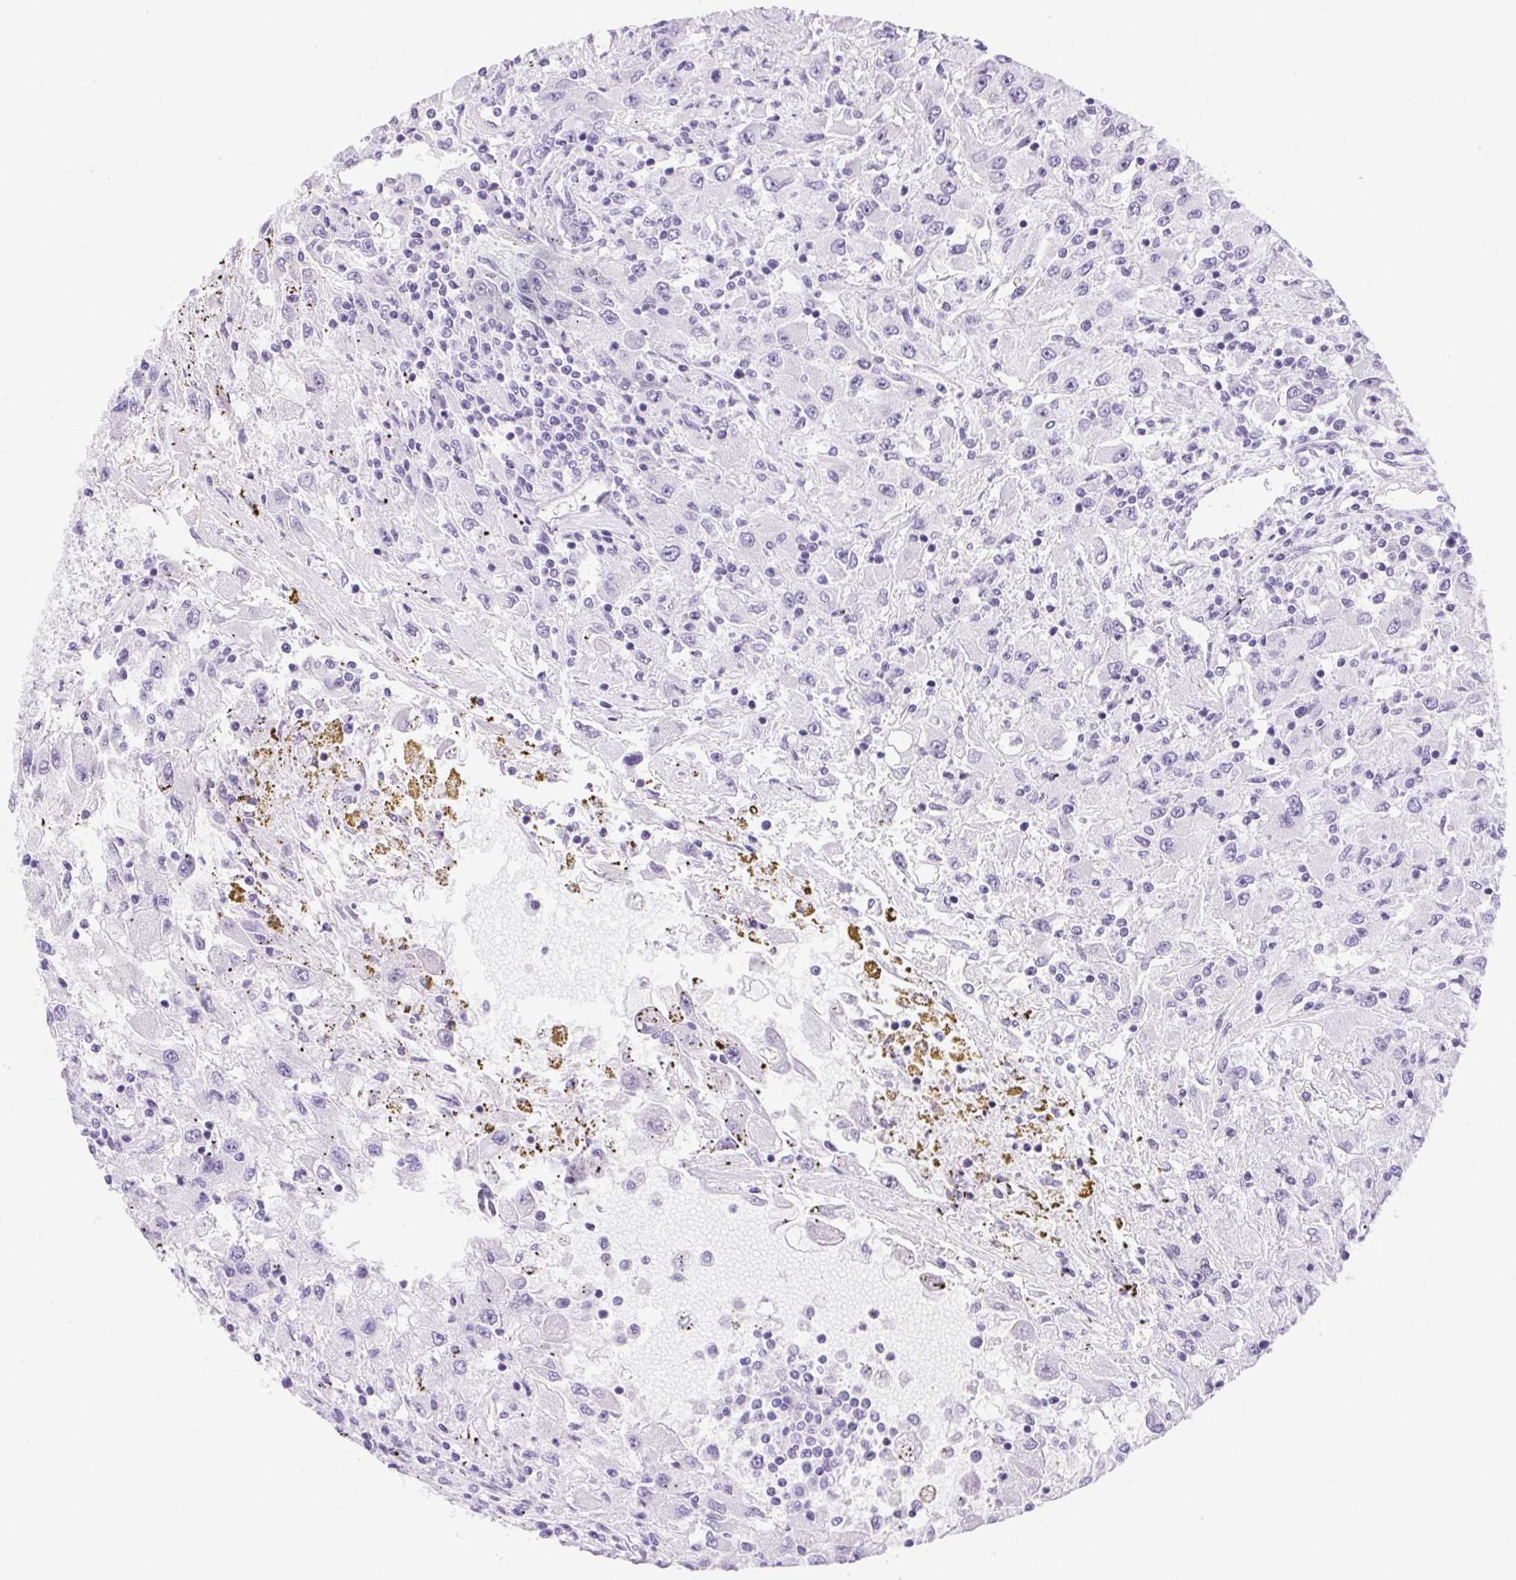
{"staining": {"intensity": "negative", "quantity": "none", "location": "none"}, "tissue": "renal cancer", "cell_type": "Tumor cells", "image_type": "cancer", "snomed": [{"axis": "morphology", "description": "Adenocarcinoma, NOS"}, {"axis": "topography", "description": "Kidney"}], "caption": "Immunohistochemistry of renal cancer exhibits no positivity in tumor cells. (DAB immunohistochemistry (IHC) with hematoxylin counter stain).", "gene": "SERPINB3", "patient": {"sex": "female", "age": 67}}